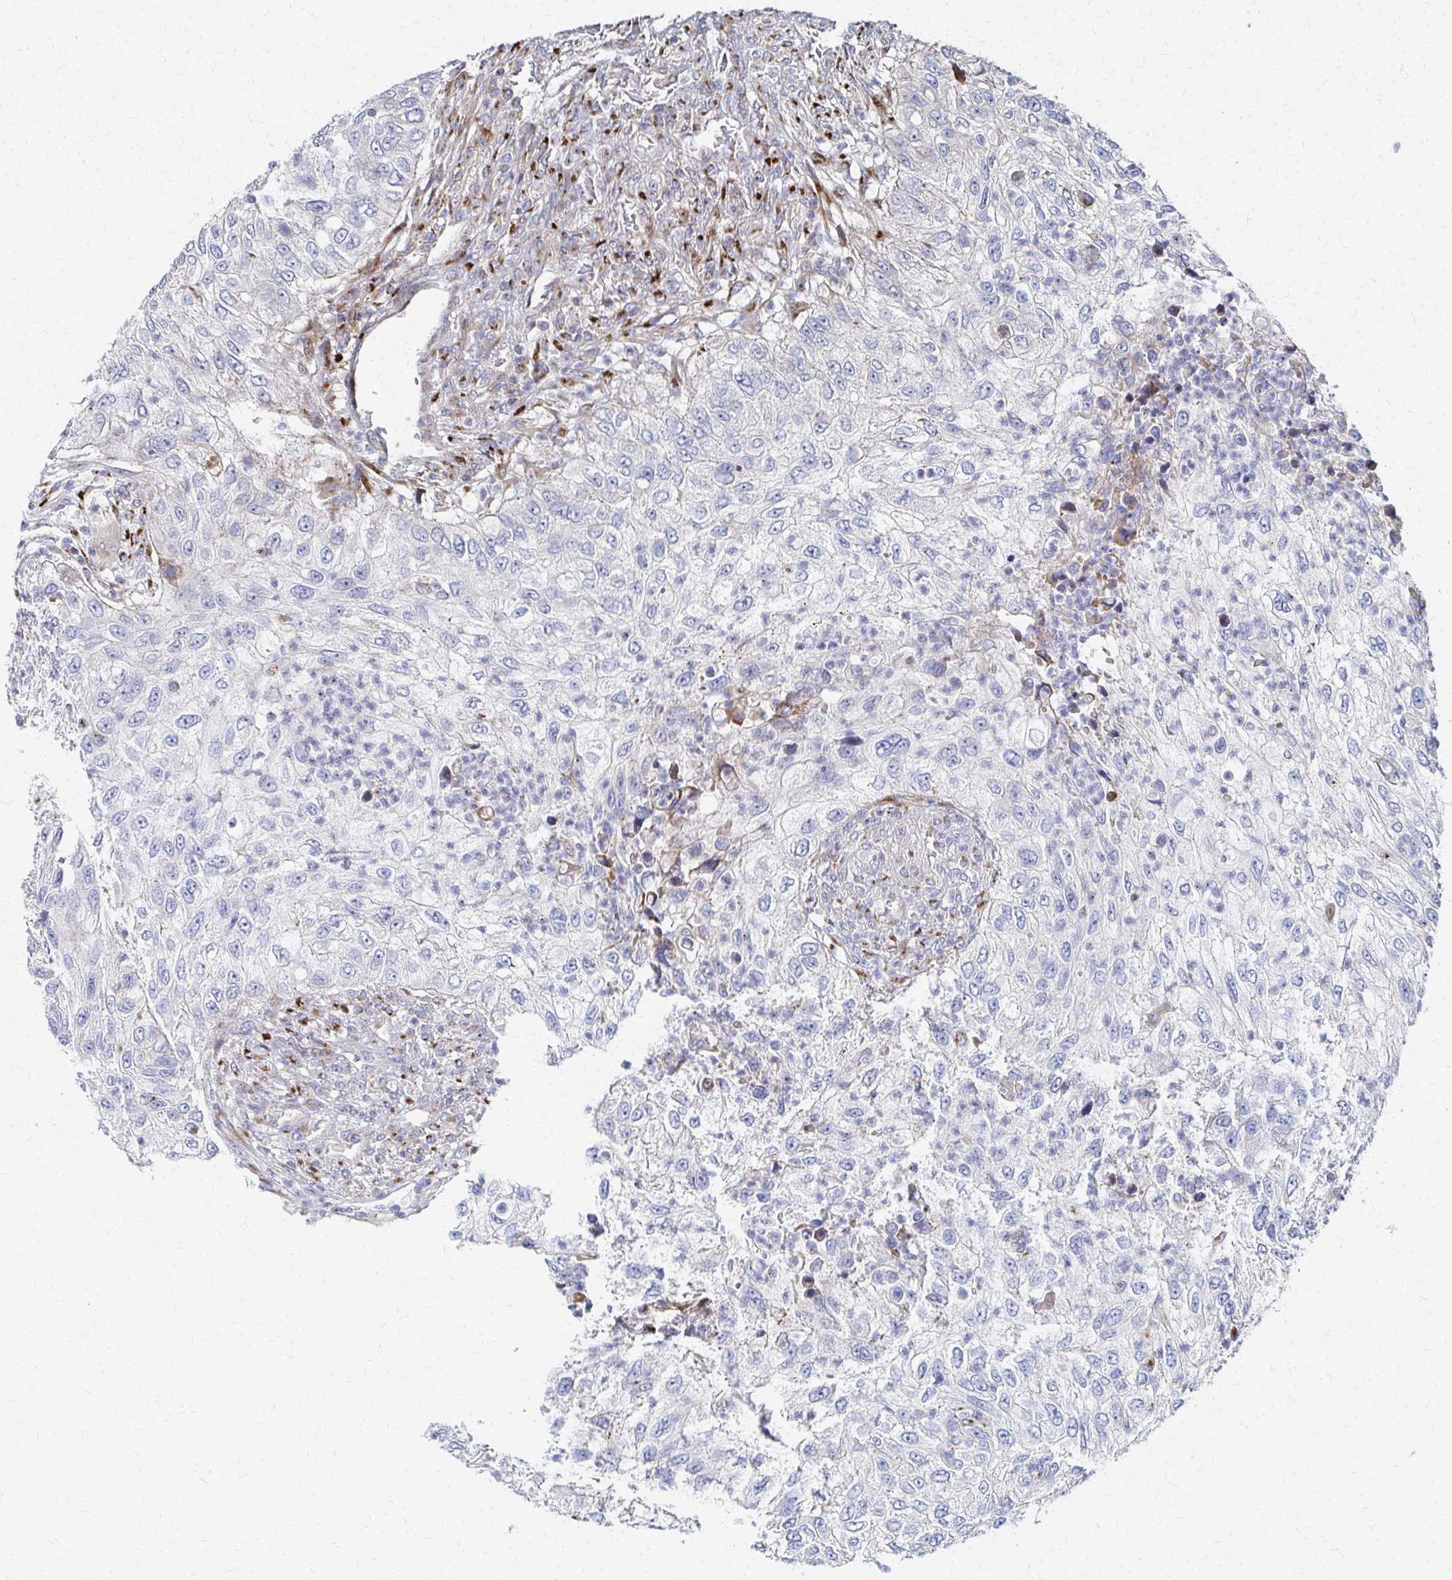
{"staining": {"intensity": "negative", "quantity": "none", "location": "none"}, "tissue": "urothelial cancer", "cell_type": "Tumor cells", "image_type": "cancer", "snomed": [{"axis": "morphology", "description": "Urothelial carcinoma, High grade"}, {"axis": "topography", "description": "Urinary bladder"}], "caption": "Immunohistochemical staining of urothelial carcinoma (high-grade) displays no significant positivity in tumor cells.", "gene": "MAN1A1", "patient": {"sex": "female", "age": 60}}